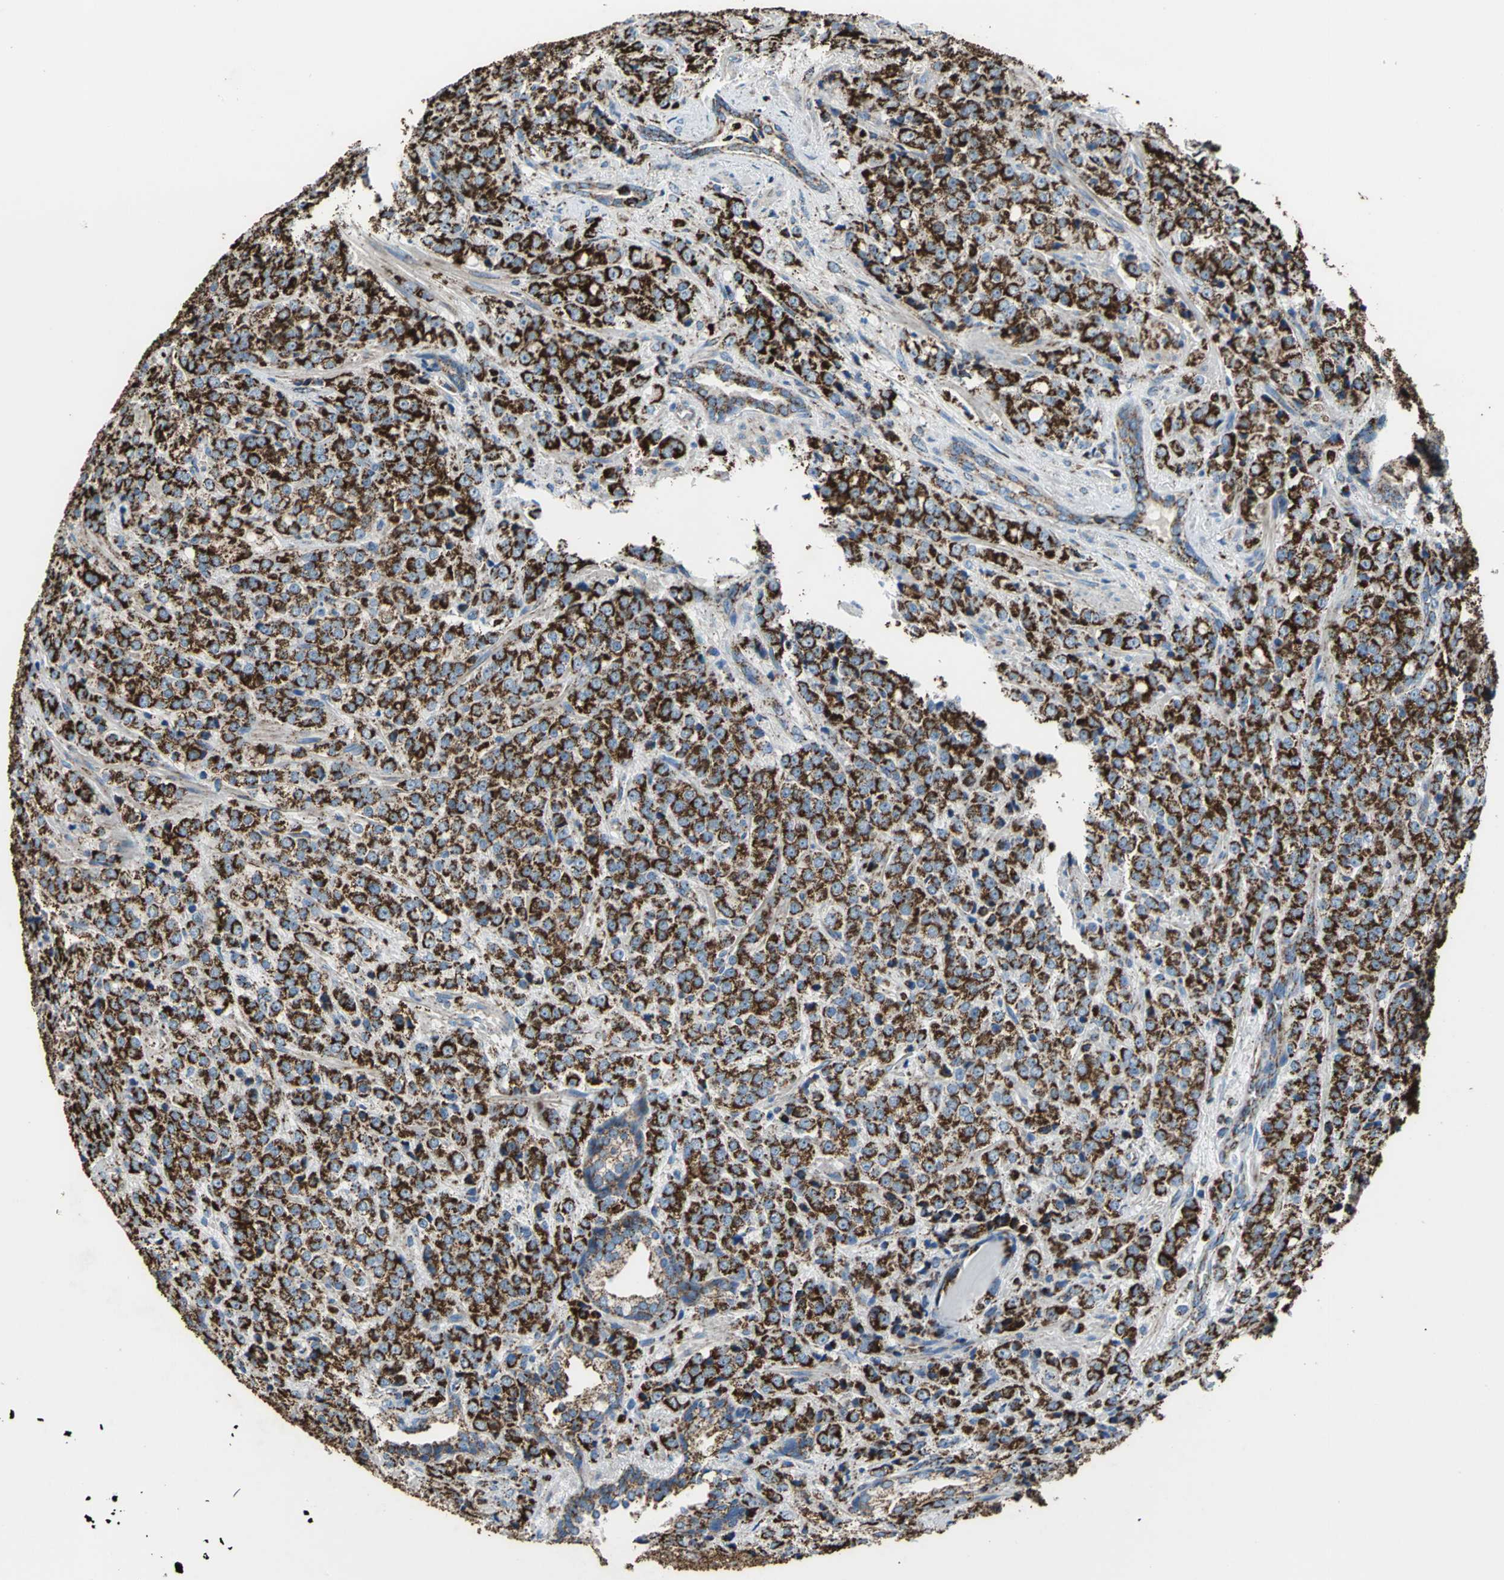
{"staining": {"intensity": "strong", "quantity": ">75%", "location": "cytoplasmic/membranous"}, "tissue": "prostate cancer", "cell_type": "Tumor cells", "image_type": "cancer", "snomed": [{"axis": "morphology", "description": "Adenocarcinoma, Medium grade"}, {"axis": "topography", "description": "Prostate"}], "caption": "Protein staining of prostate cancer tissue reveals strong cytoplasmic/membranous positivity in approximately >75% of tumor cells.", "gene": "ECH1", "patient": {"sex": "male", "age": 70}}